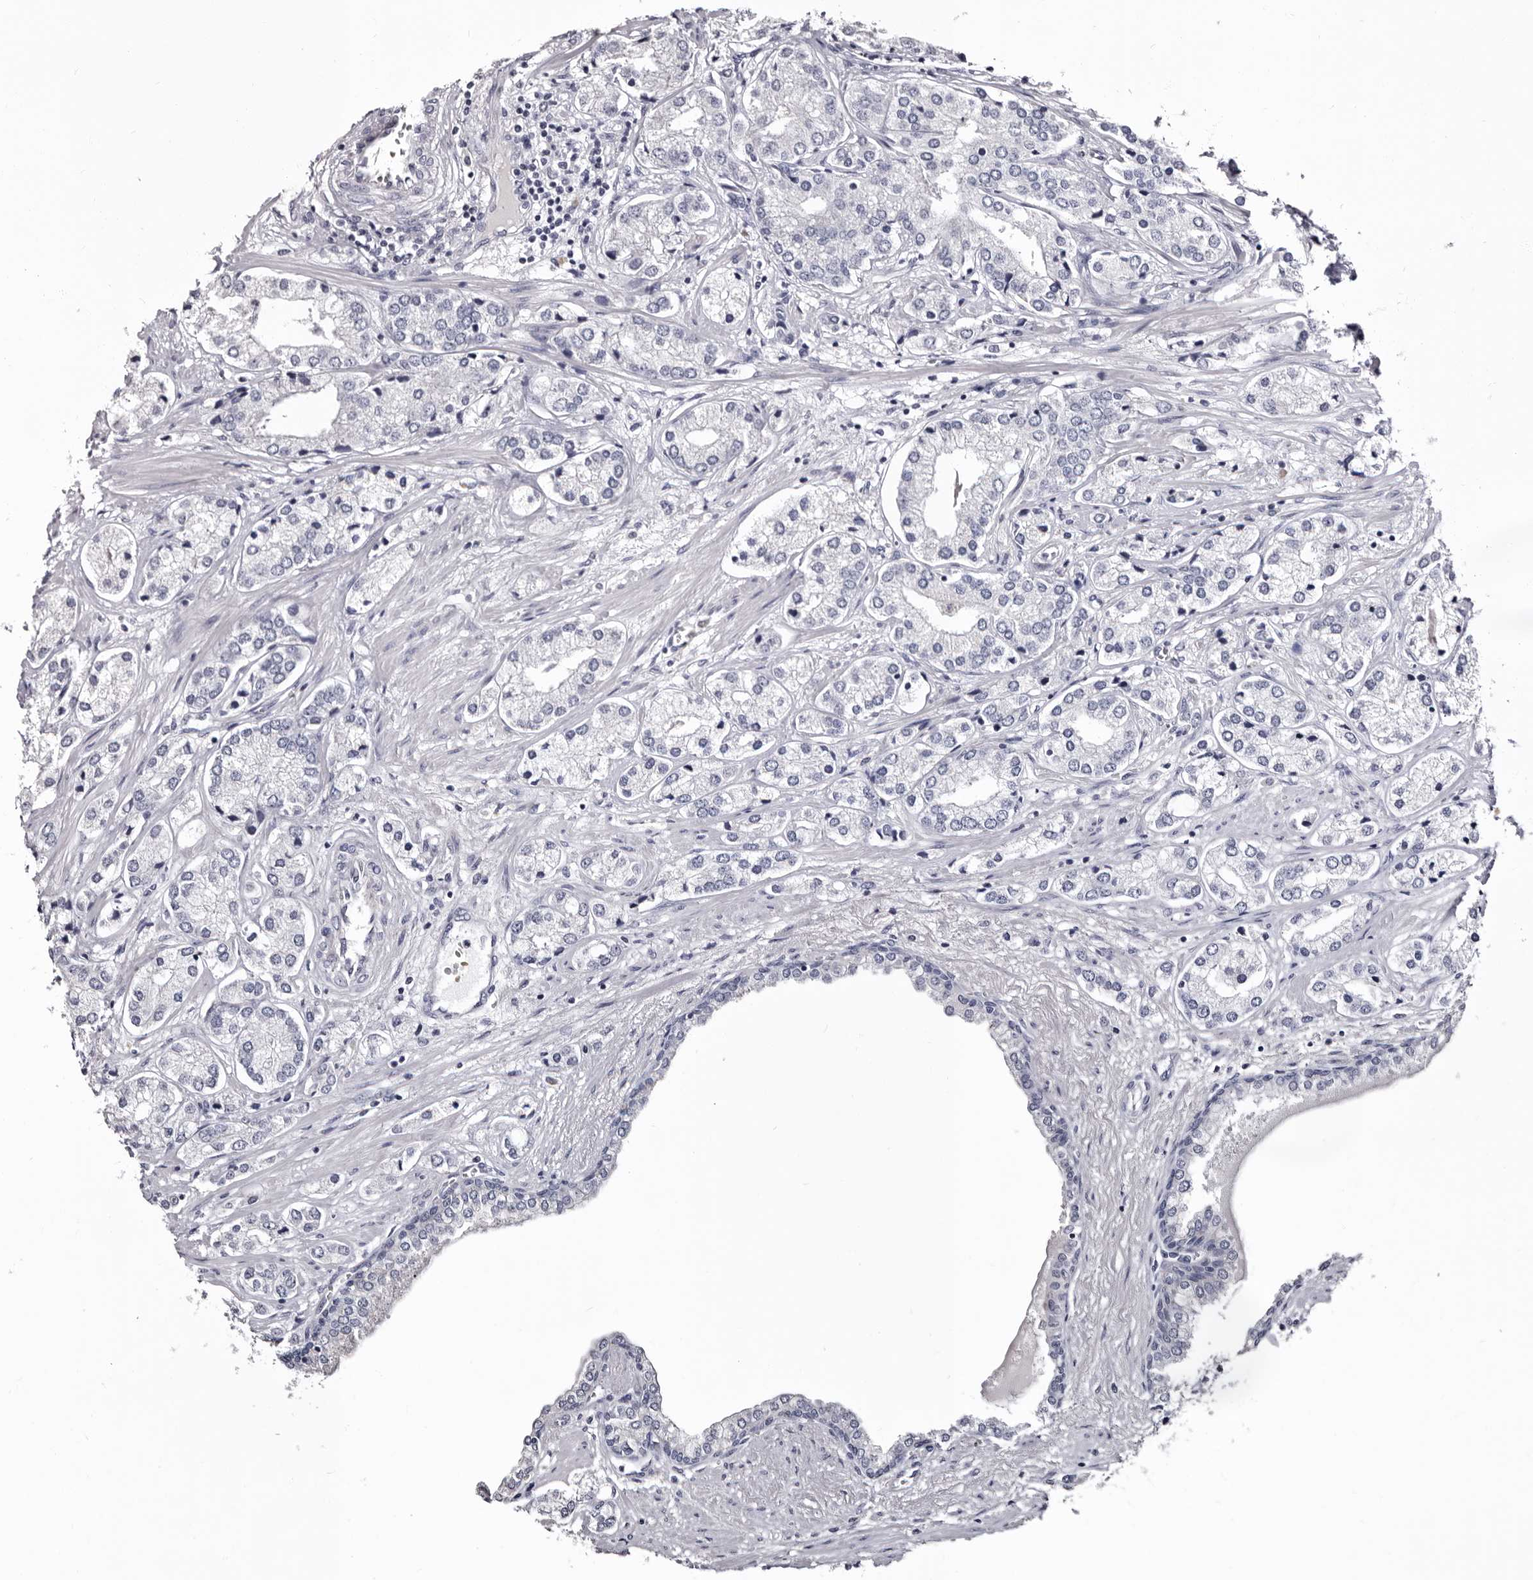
{"staining": {"intensity": "negative", "quantity": "none", "location": "none"}, "tissue": "prostate cancer", "cell_type": "Tumor cells", "image_type": "cancer", "snomed": [{"axis": "morphology", "description": "Adenocarcinoma, High grade"}, {"axis": "topography", "description": "Prostate"}], "caption": "Immunohistochemical staining of human prostate adenocarcinoma (high-grade) exhibits no significant staining in tumor cells.", "gene": "BPGM", "patient": {"sex": "male", "age": 66}}